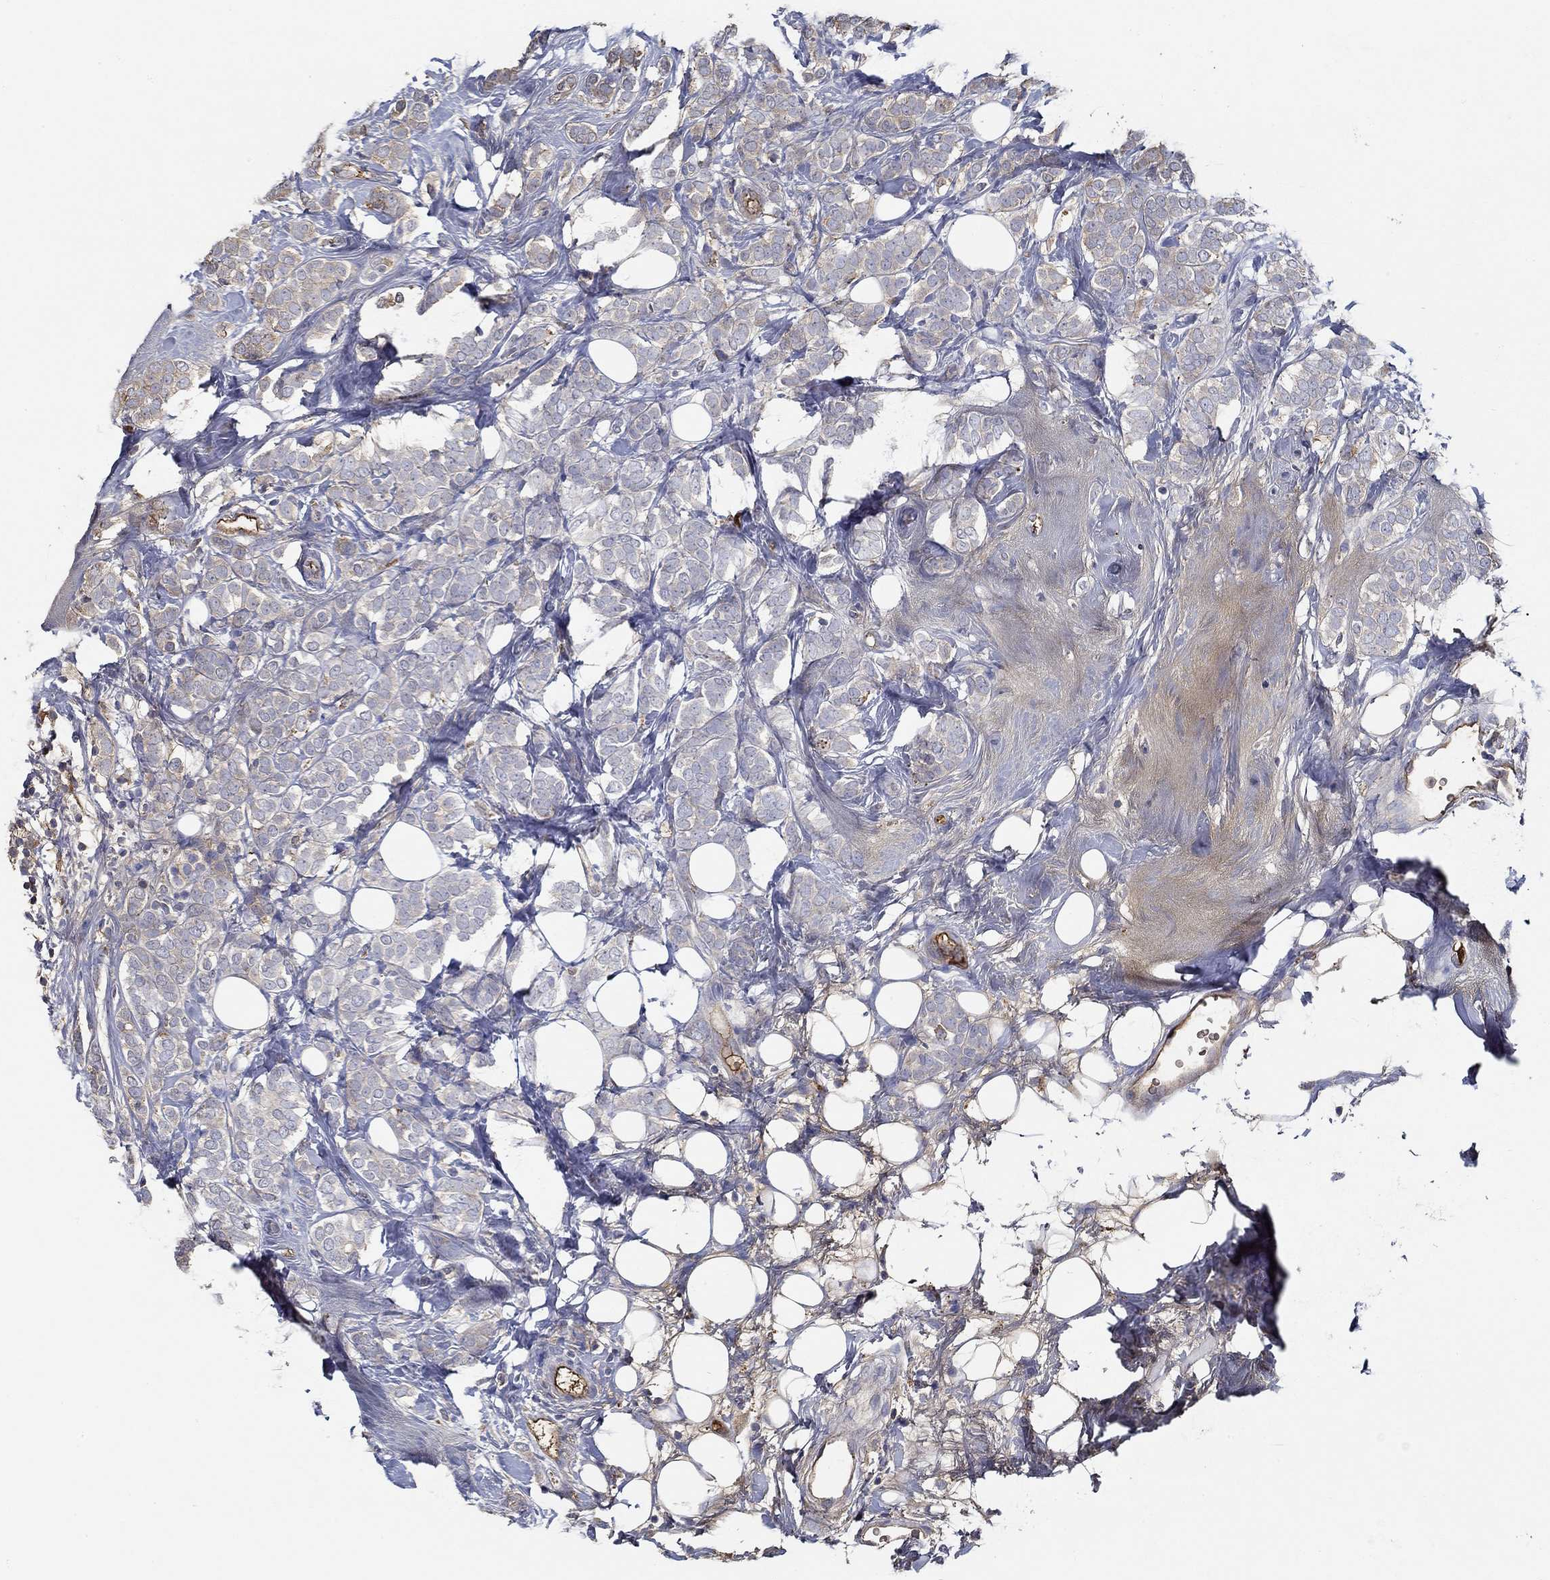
{"staining": {"intensity": "negative", "quantity": "none", "location": "none"}, "tissue": "breast cancer", "cell_type": "Tumor cells", "image_type": "cancer", "snomed": [{"axis": "morphology", "description": "Lobular carcinoma"}, {"axis": "topography", "description": "Breast"}], "caption": "DAB immunohistochemical staining of human breast cancer reveals no significant positivity in tumor cells. (DAB immunohistochemistry (IHC) with hematoxylin counter stain).", "gene": "IL10", "patient": {"sex": "female", "age": 49}}